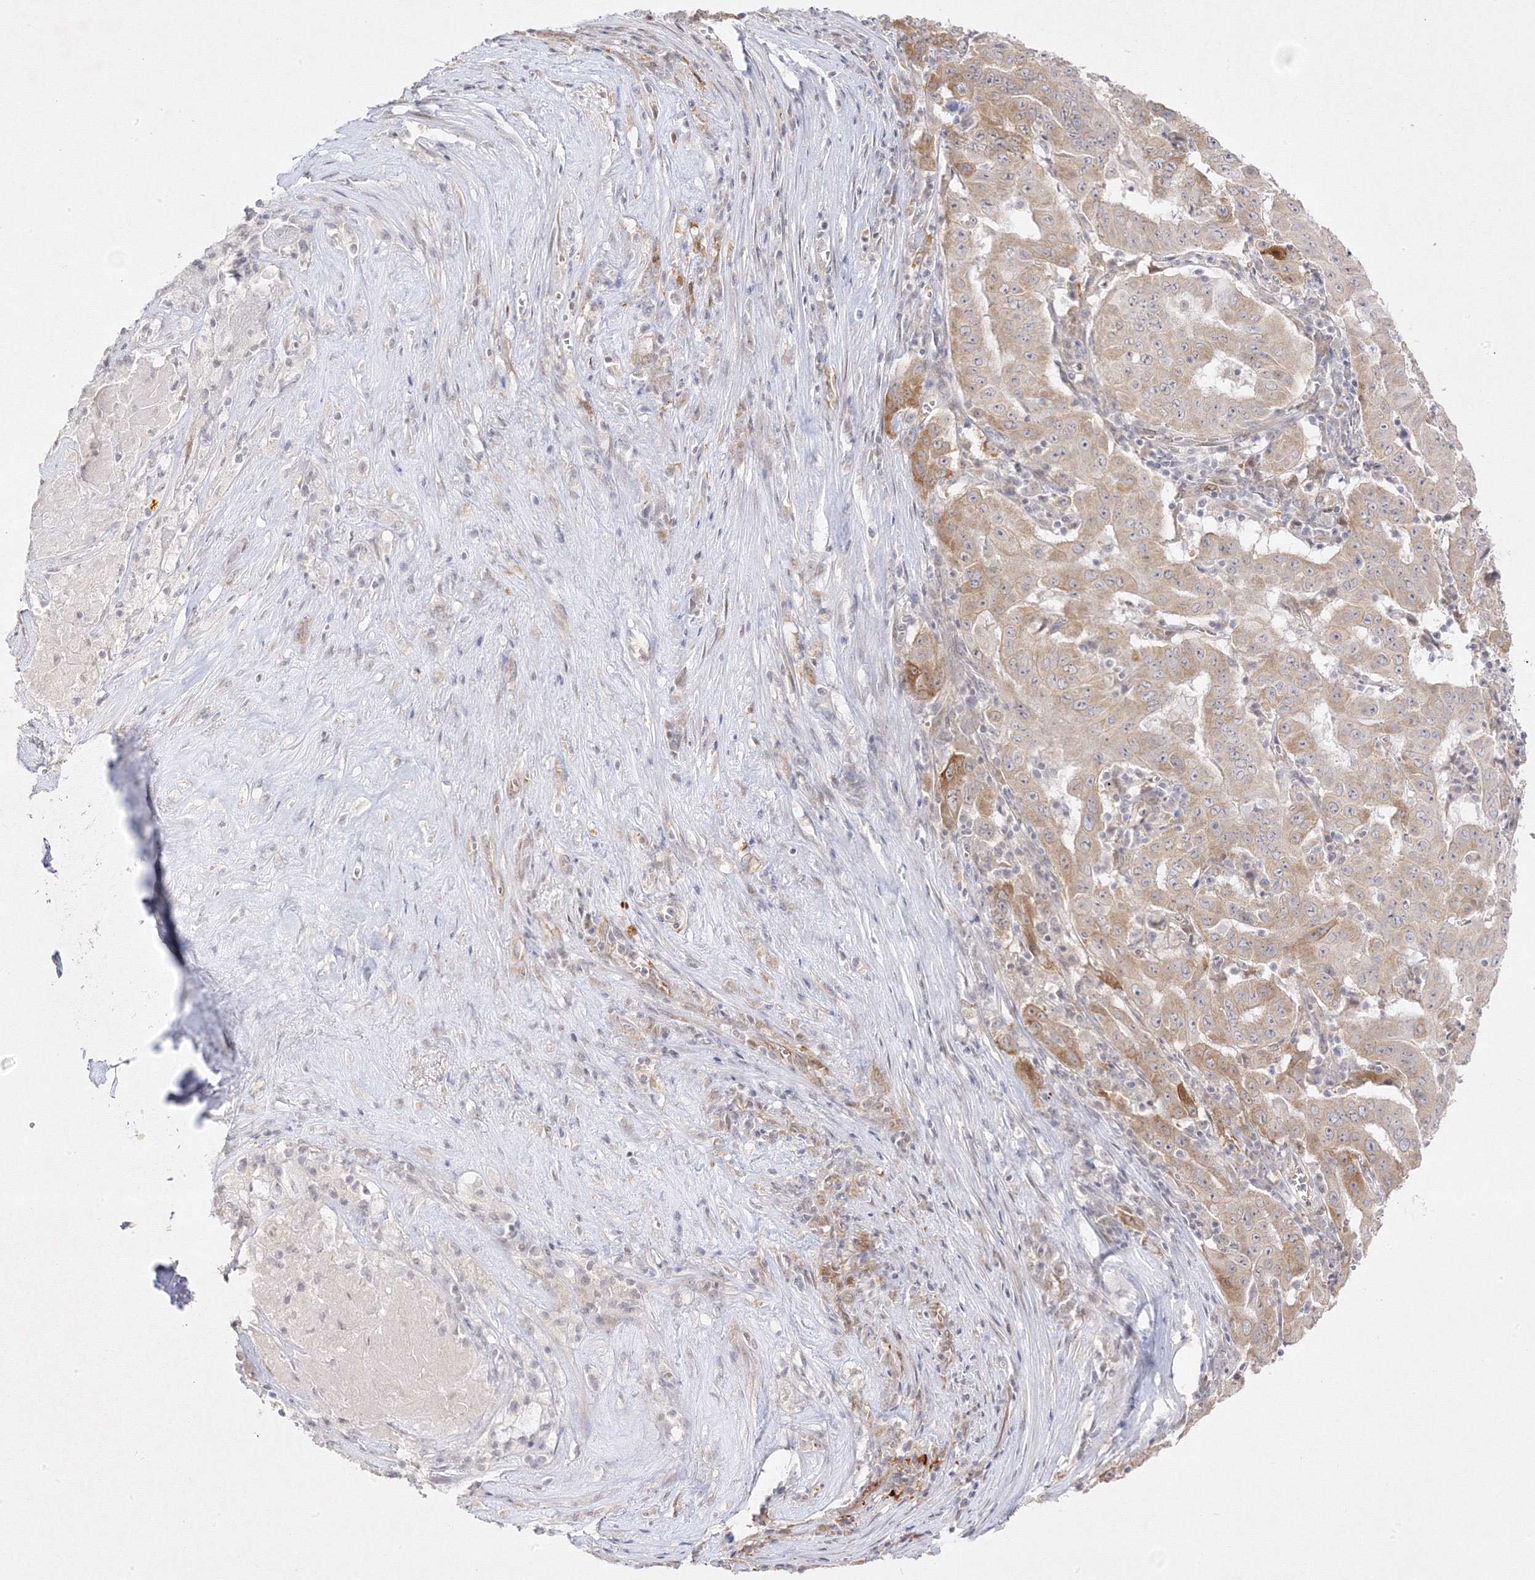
{"staining": {"intensity": "moderate", "quantity": ">75%", "location": "cytoplasmic/membranous"}, "tissue": "pancreatic cancer", "cell_type": "Tumor cells", "image_type": "cancer", "snomed": [{"axis": "morphology", "description": "Adenocarcinoma, NOS"}, {"axis": "topography", "description": "Pancreas"}], "caption": "Brown immunohistochemical staining in human pancreatic cancer (adenocarcinoma) exhibits moderate cytoplasmic/membranous staining in about >75% of tumor cells. Immunohistochemistry stains the protein of interest in brown and the nuclei are stained blue.", "gene": "C2CD2", "patient": {"sex": "male", "age": 63}}